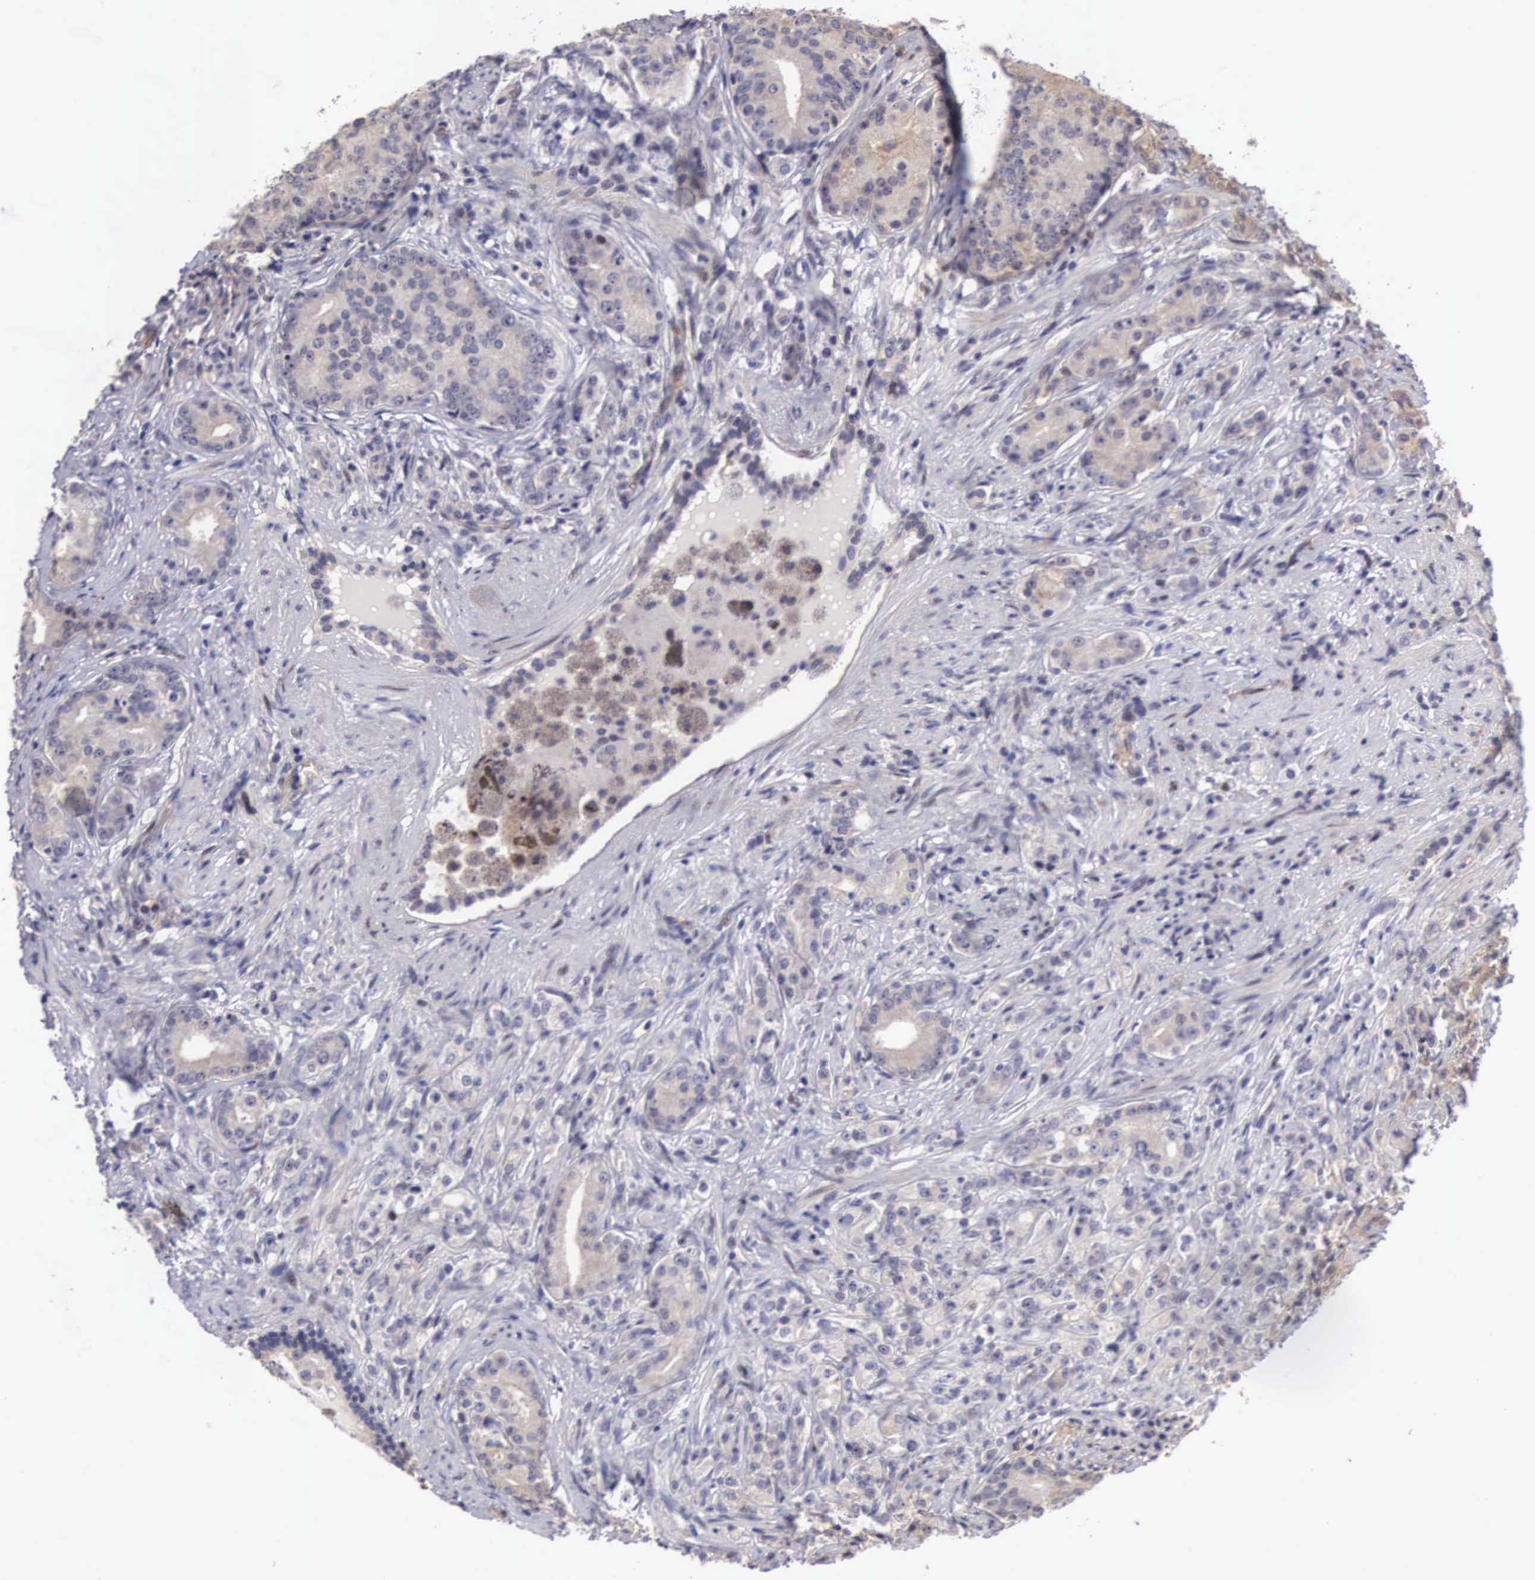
{"staining": {"intensity": "weak", "quantity": "25%-75%", "location": "cytoplasmic/membranous"}, "tissue": "prostate cancer", "cell_type": "Tumor cells", "image_type": "cancer", "snomed": [{"axis": "morphology", "description": "Adenocarcinoma, Medium grade"}, {"axis": "topography", "description": "Prostate"}], "caption": "Tumor cells show low levels of weak cytoplasmic/membranous expression in about 25%-75% of cells in medium-grade adenocarcinoma (prostate). (Stains: DAB in brown, nuclei in blue, Microscopy: brightfield microscopy at high magnification).", "gene": "EMID1", "patient": {"sex": "male", "age": 59}}